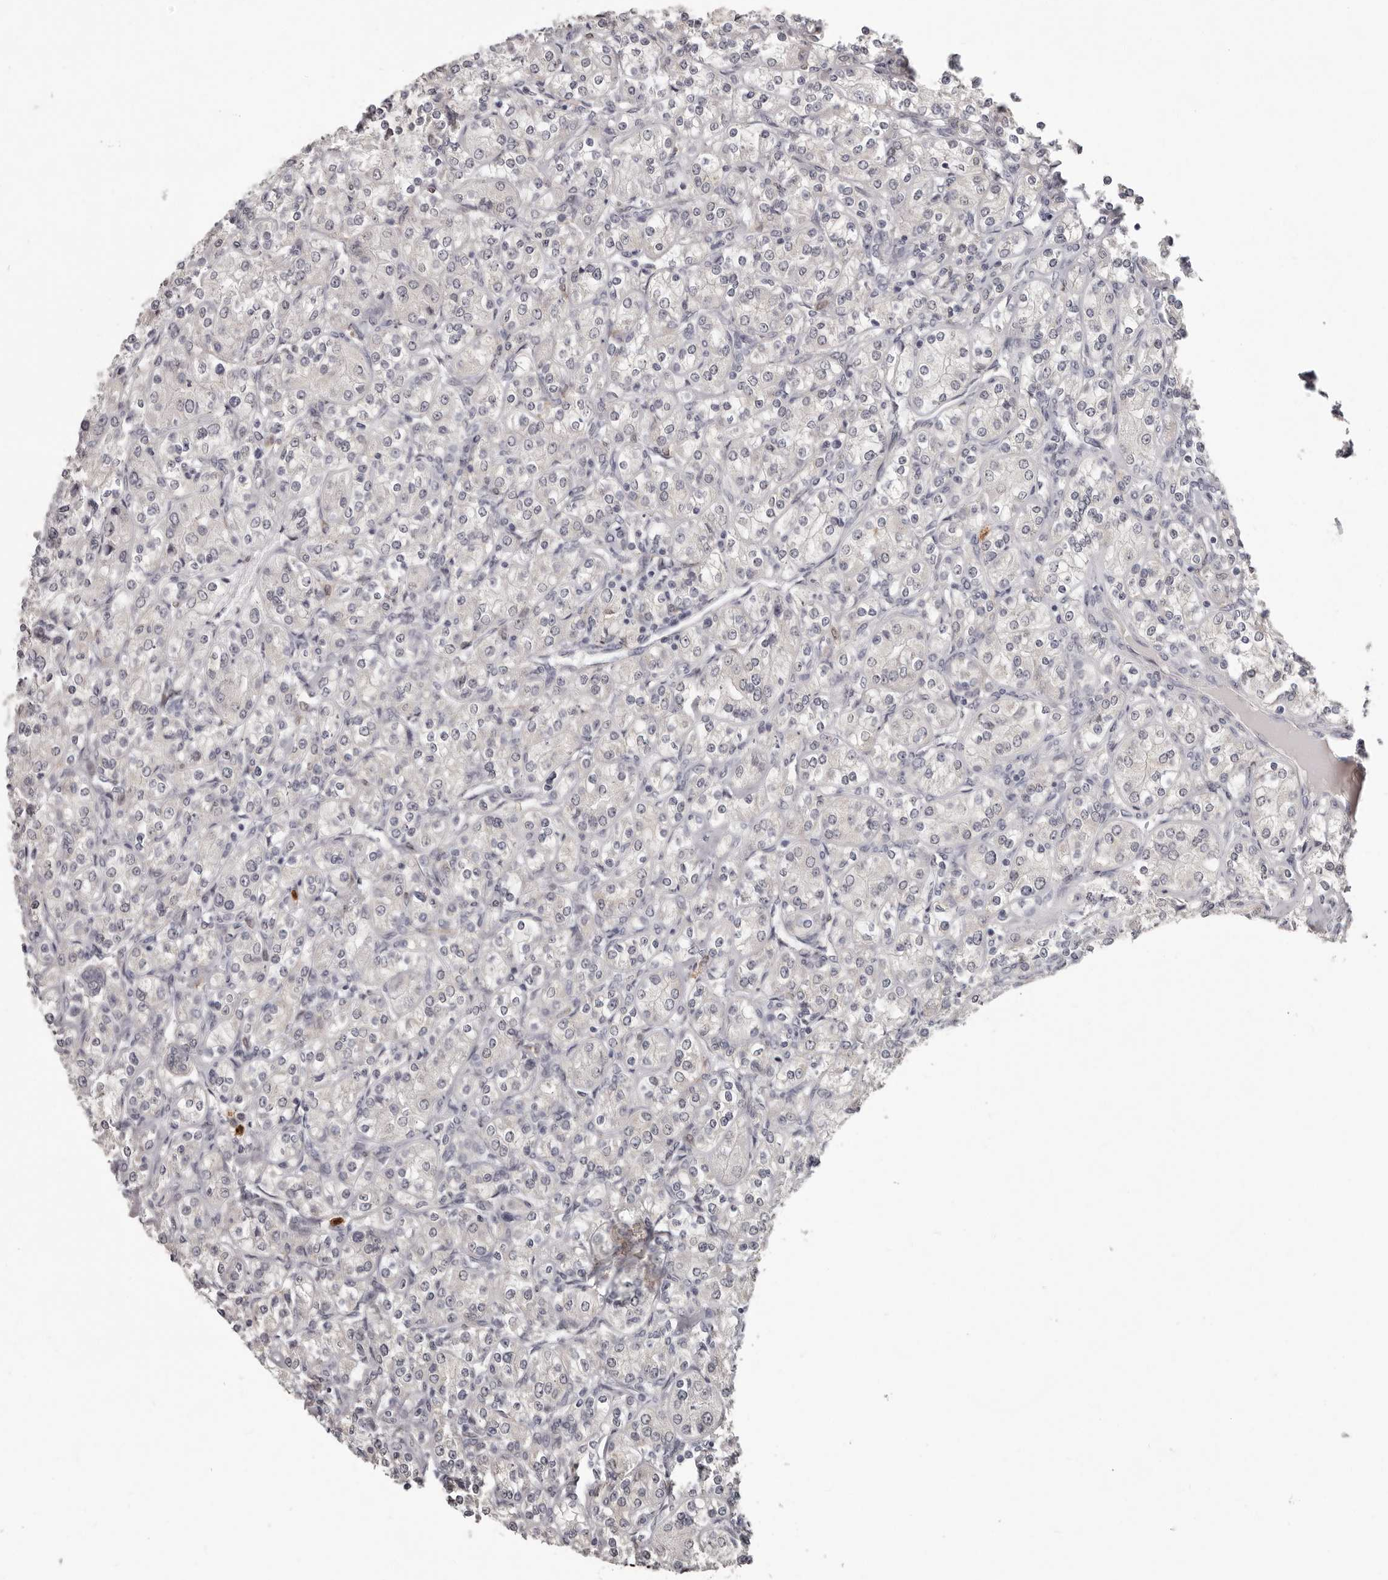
{"staining": {"intensity": "negative", "quantity": "none", "location": "none"}, "tissue": "renal cancer", "cell_type": "Tumor cells", "image_type": "cancer", "snomed": [{"axis": "morphology", "description": "Adenocarcinoma, NOS"}, {"axis": "topography", "description": "Kidney"}], "caption": "IHC image of neoplastic tissue: adenocarcinoma (renal) stained with DAB shows no significant protein expression in tumor cells. (Brightfield microscopy of DAB IHC at high magnification).", "gene": "GPR157", "patient": {"sex": "male", "age": 77}}